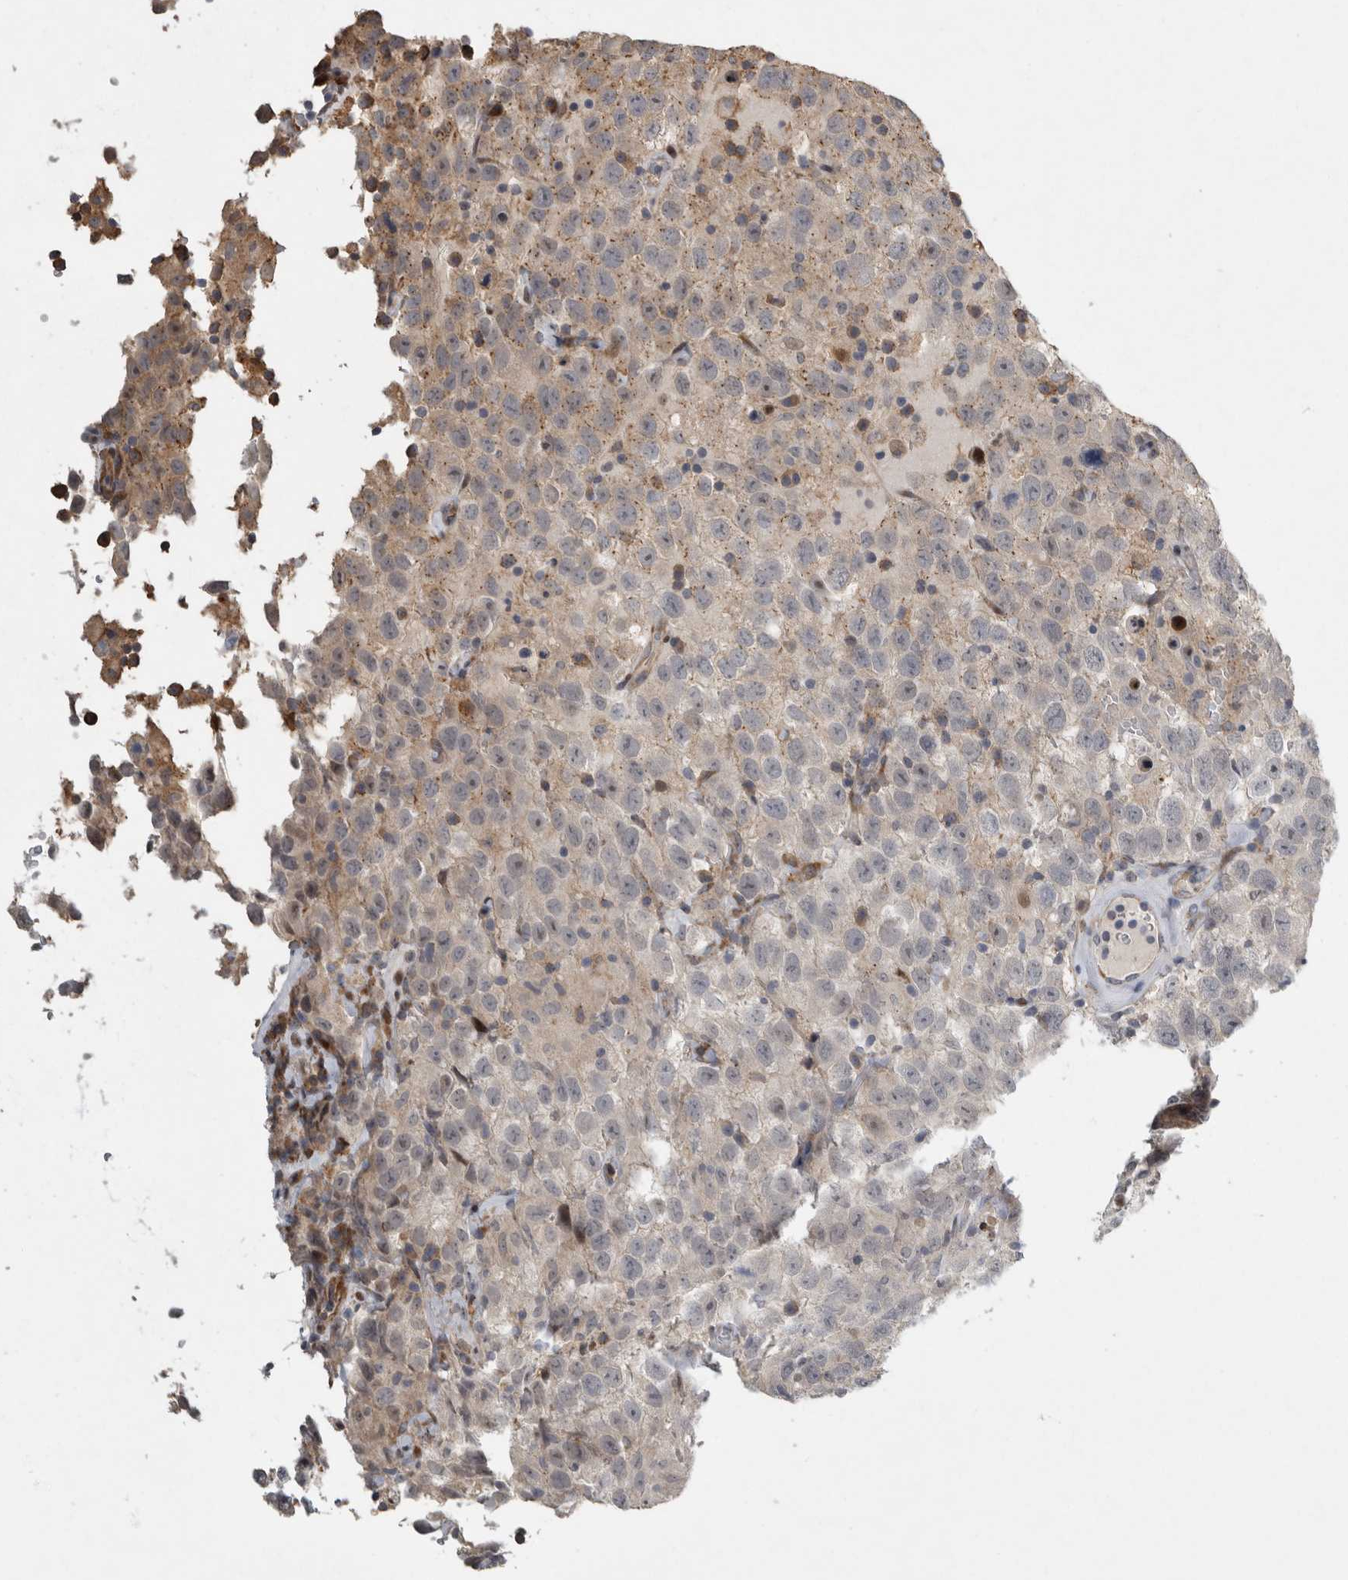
{"staining": {"intensity": "weak", "quantity": "<25%", "location": "cytoplasmic/membranous"}, "tissue": "testis cancer", "cell_type": "Tumor cells", "image_type": "cancer", "snomed": [{"axis": "morphology", "description": "Seminoma, NOS"}, {"axis": "topography", "description": "Testis"}], "caption": "A micrograph of testis cancer stained for a protein demonstrates no brown staining in tumor cells. (Brightfield microscopy of DAB (3,3'-diaminobenzidine) immunohistochemistry (IHC) at high magnification).", "gene": "MPDZ", "patient": {"sex": "male", "age": 41}}